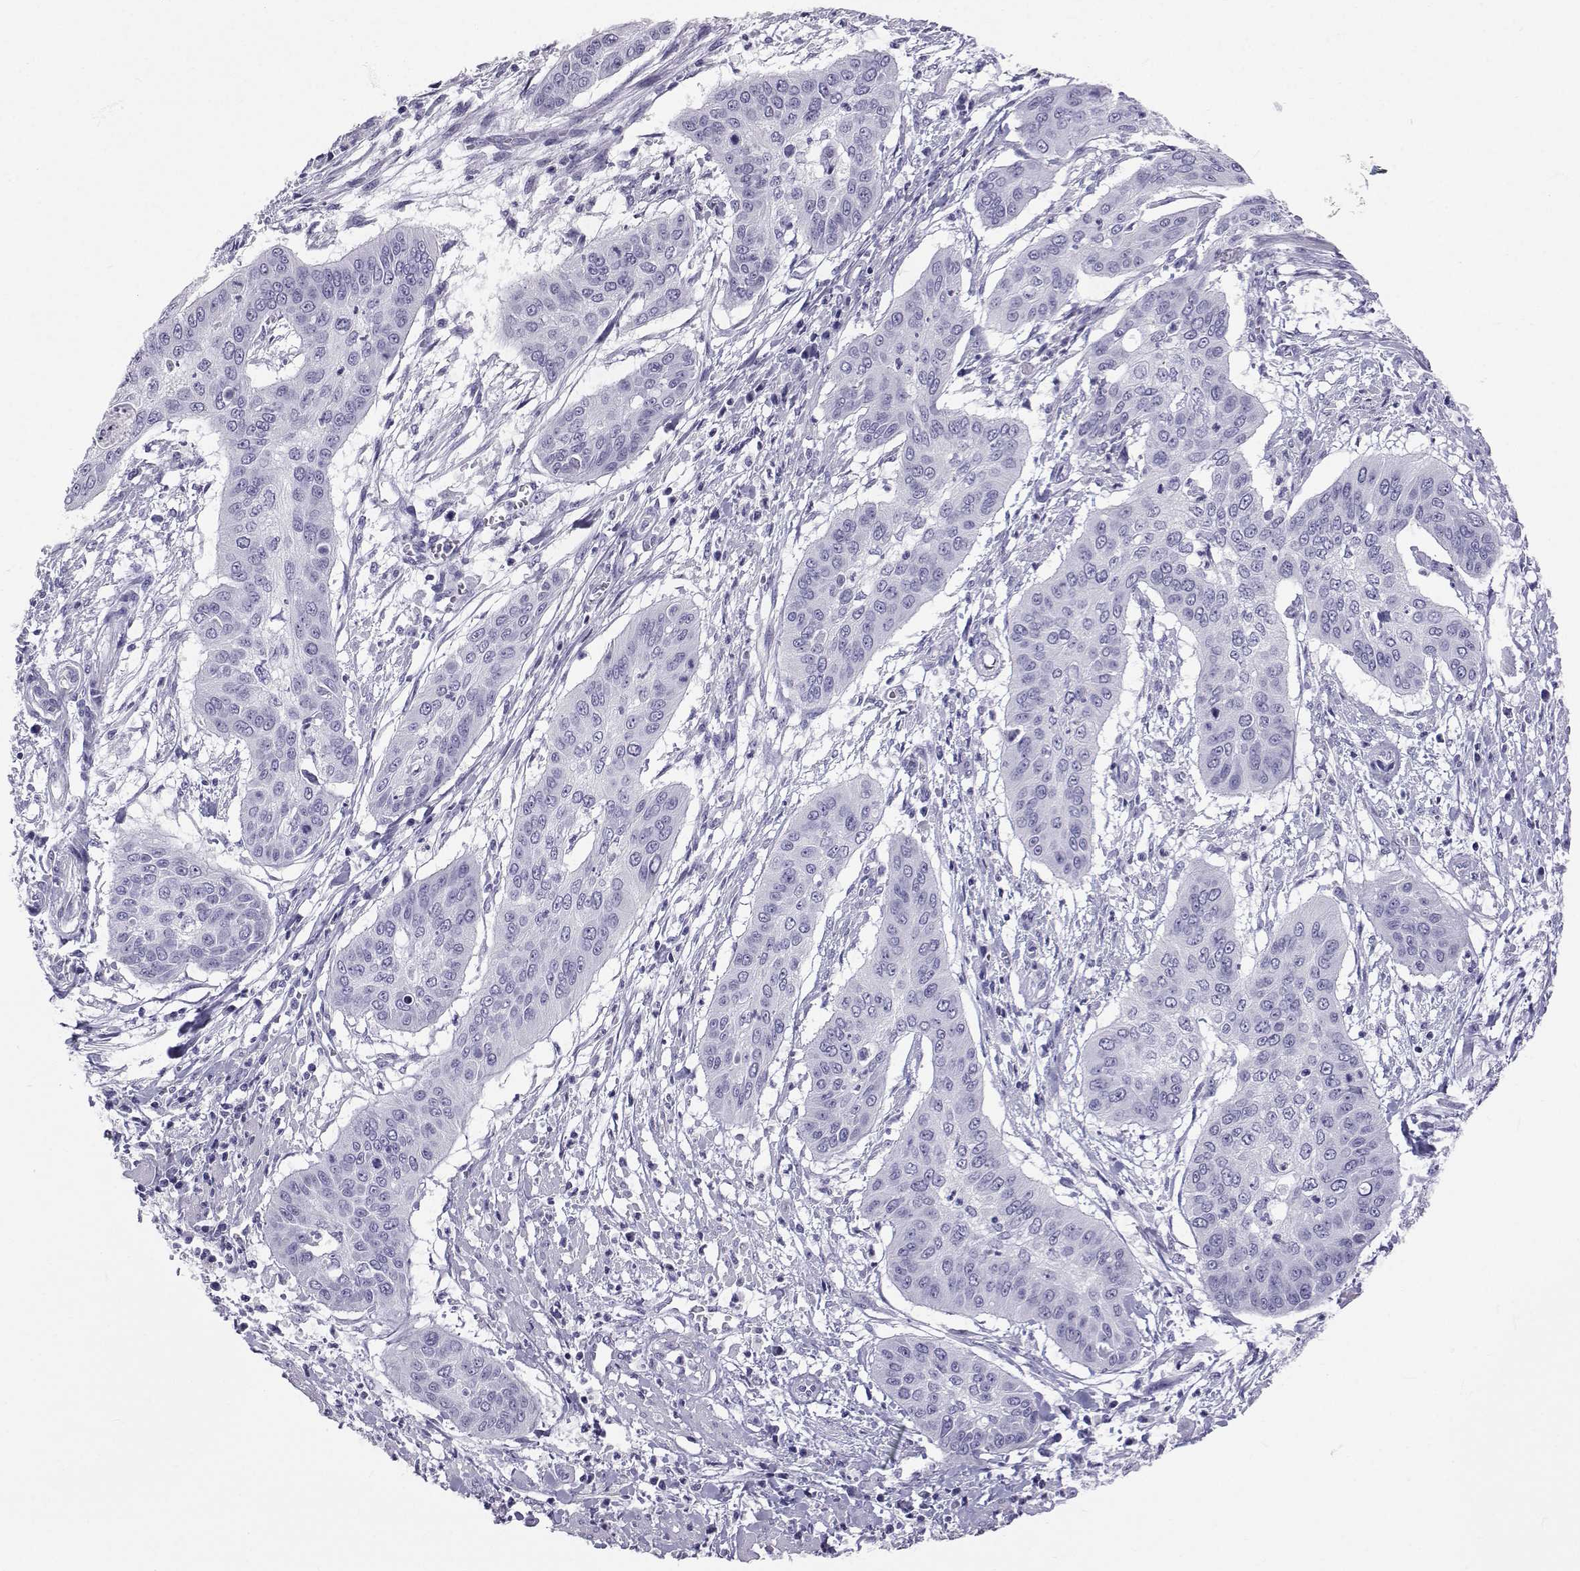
{"staining": {"intensity": "negative", "quantity": "none", "location": "none"}, "tissue": "cervical cancer", "cell_type": "Tumor cells", "image_type": "cancer", "snomed": [{"axis": "morphology", "description": "Squamous cell carcinoma, NOS"}, {"axis": "topography", "description": "Cervix"}], "caption": "This is an immunohistochemistry (IHC) histopathology image of human cervical squamous cell carcinoma. There is no staining in tumor cells.", "gene": "SLC6A3", "patient": {"sex": "female", "age": 39}}